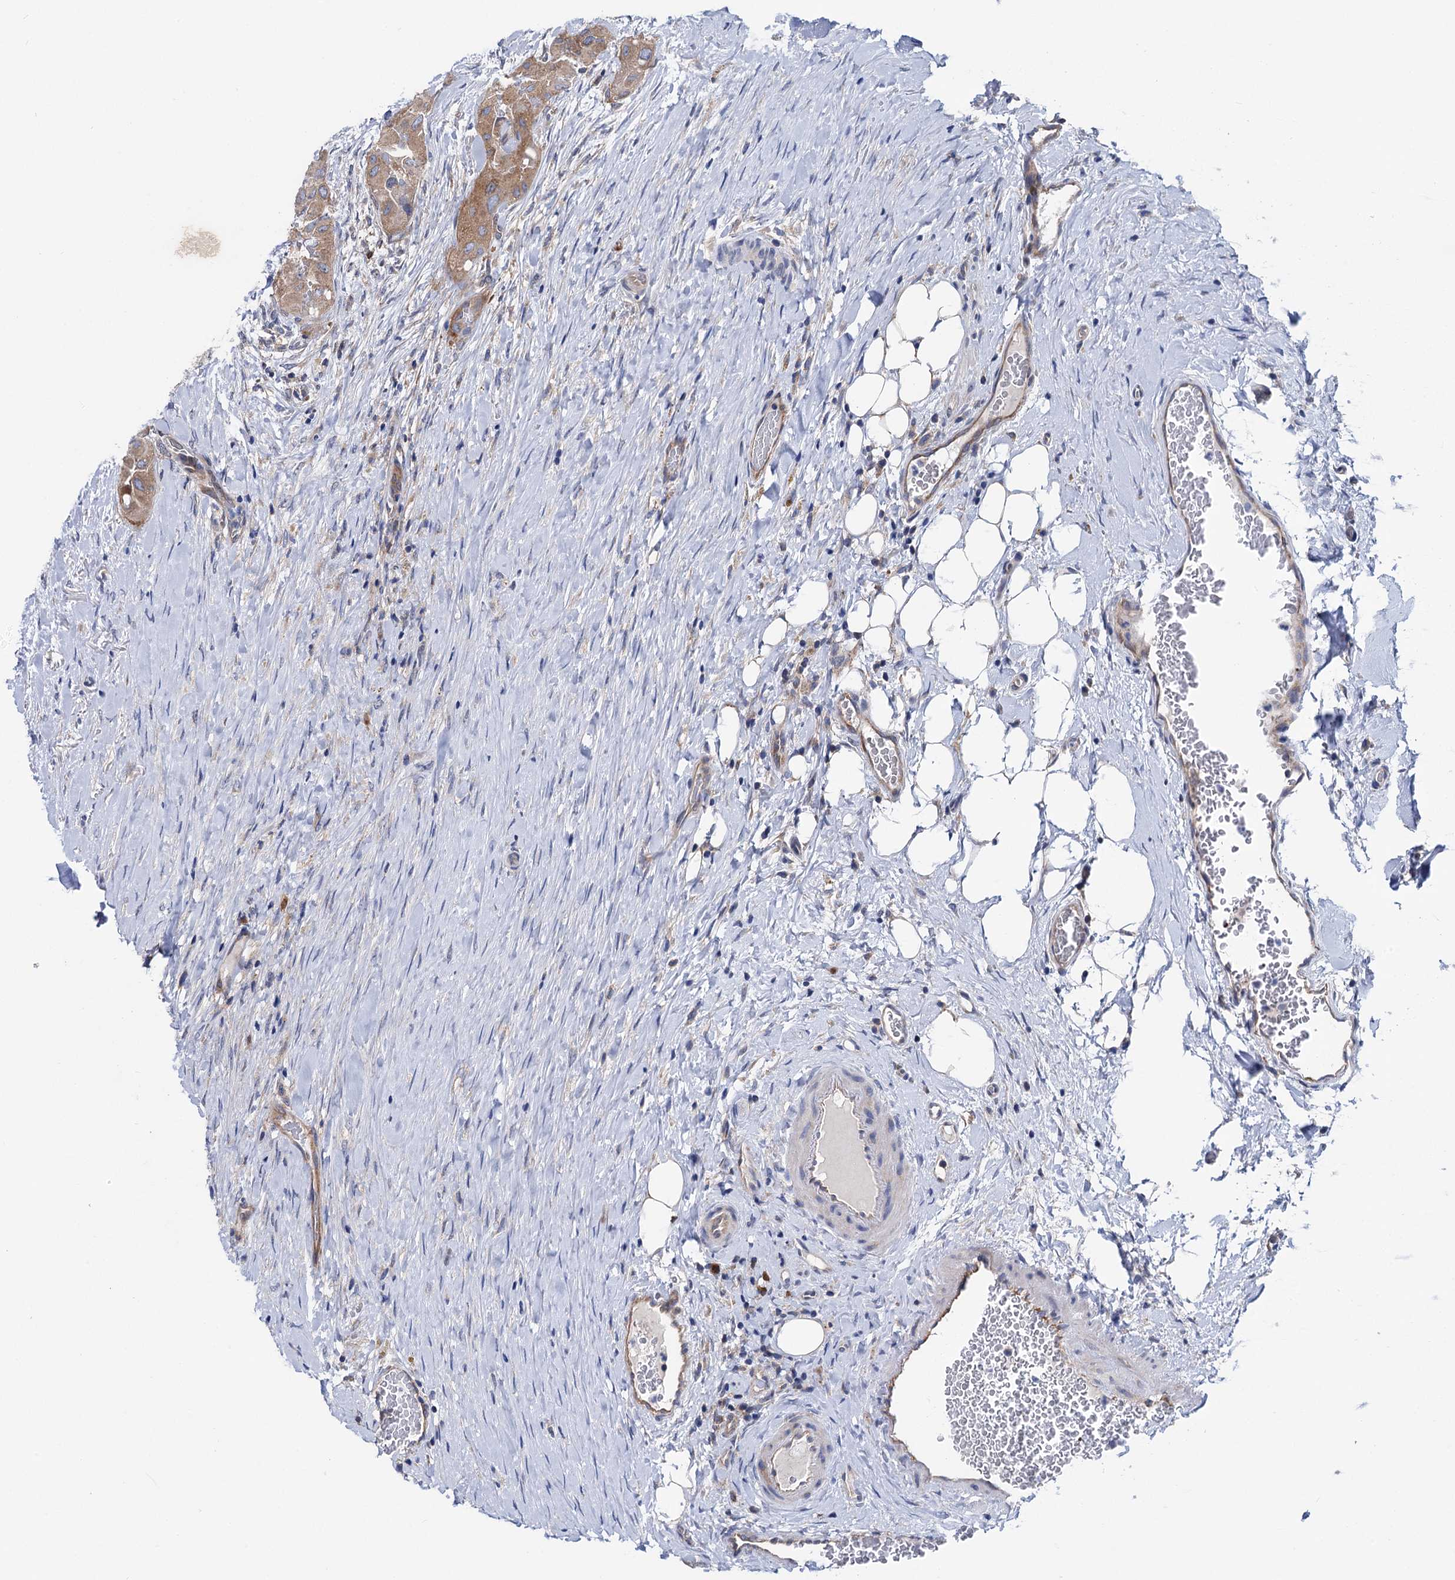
{"staining": {"intensity": "weak", "quantity": ">75%", "location": "cytoplasmic/membranous"}, "tissue": "thyroid cancer", "cell_type": "Tumor cells", "image_type": "cancer", "snomed": [{"axis": "morphology", "description": "Papillary adenocarcinoma, NOS"}, {"axis": "topography", "description": "Thyroid gland"}], "caption": "Tumor cells demonstrate low levels of weak cytoplasmic/membranous positivity in approximately >75% of cells in human thyroid cancer.", "gene": "ZNRD2", "patient": {"sex": "female", "age": 59}}